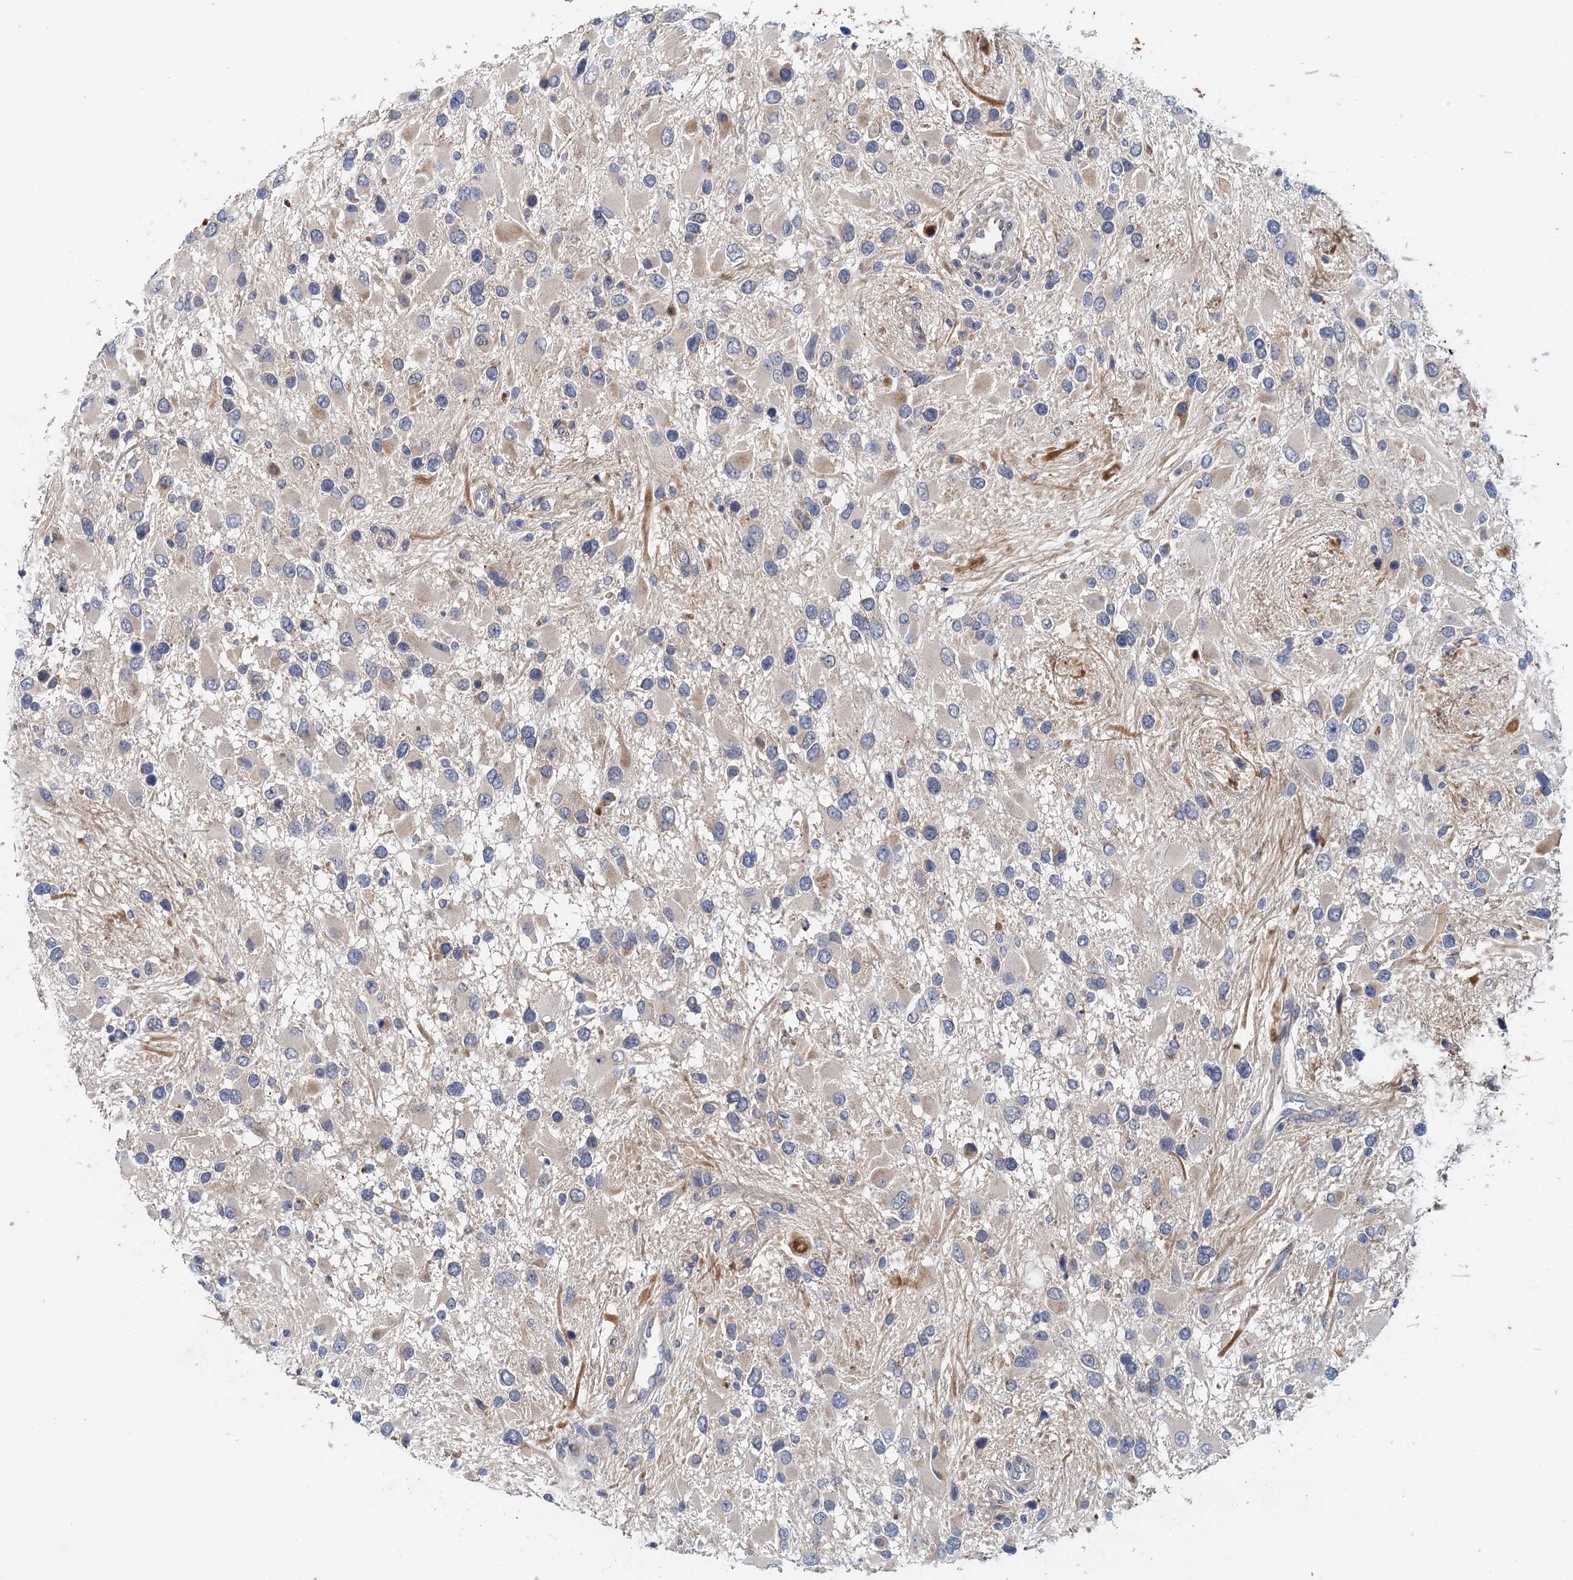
{"staining": {"intensity": "negative", "quantity": "none", "location": "none"}, "tissue": "glioma", "cell_type": "Tumor cells", "image_type": "cancer", "snomed": [{"axis": "morphology", "description": "Glioma, malignant, High grade"}, {"axis": "topography", "description": "Brain"}], "caption": "IHC of glioma shows no staining in tumor cells.", "gene": "TPCN1", "patient": {"sex": "male", "age": 53}}